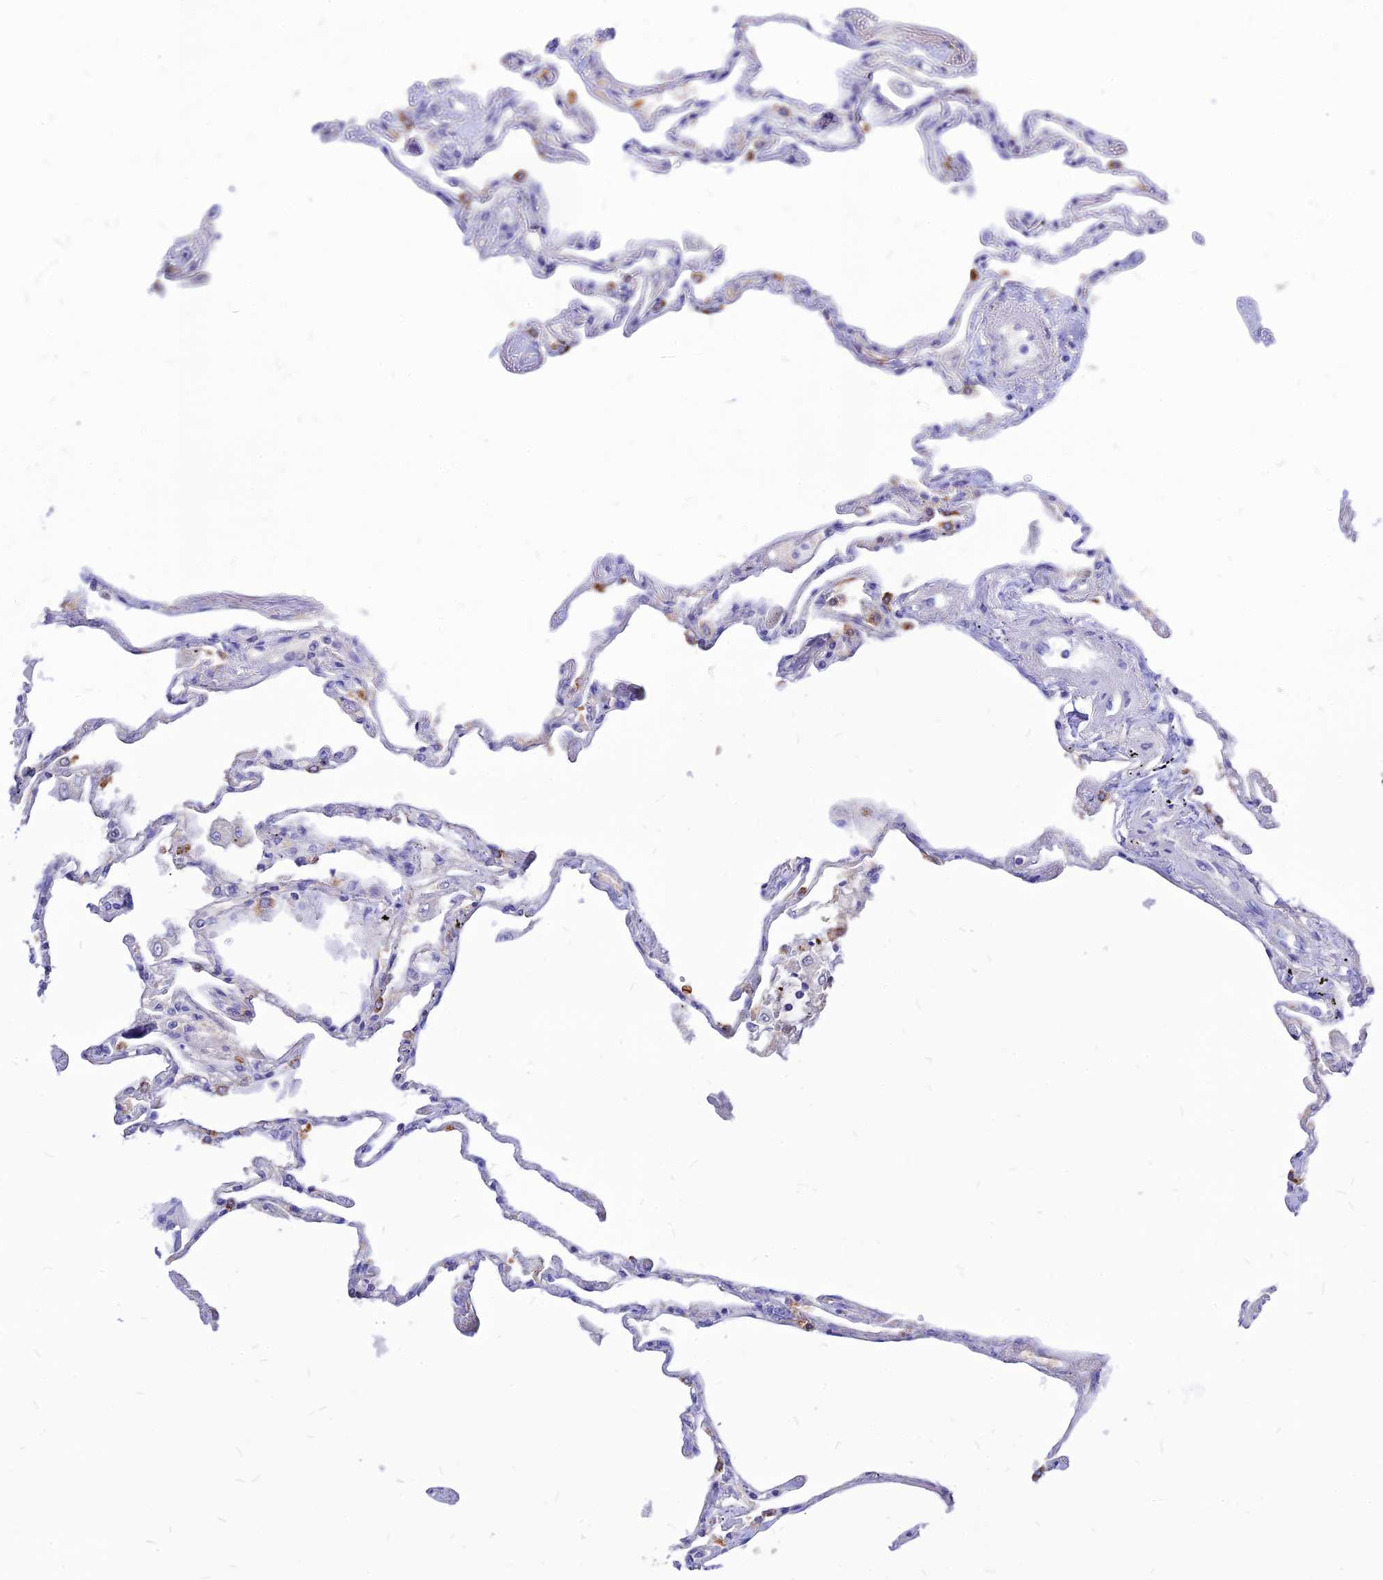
{"staining": {"intensity": "negative", "quantity": "none", "location": "none"}, "tissue": "lung", "cell_type": "Alveolar cells", "image_type": "normal", "snomed": [{"axis": "morphology", "description": "Normal tissue, NOS"}, {"axis": "topography", "description": "Lung"}], "caption": "Lung stained for a protein using immunohistochemistry shows no staining alveolar cells.", "gene": "CZIB", "patient": {"sex": "female", "age": 67}}